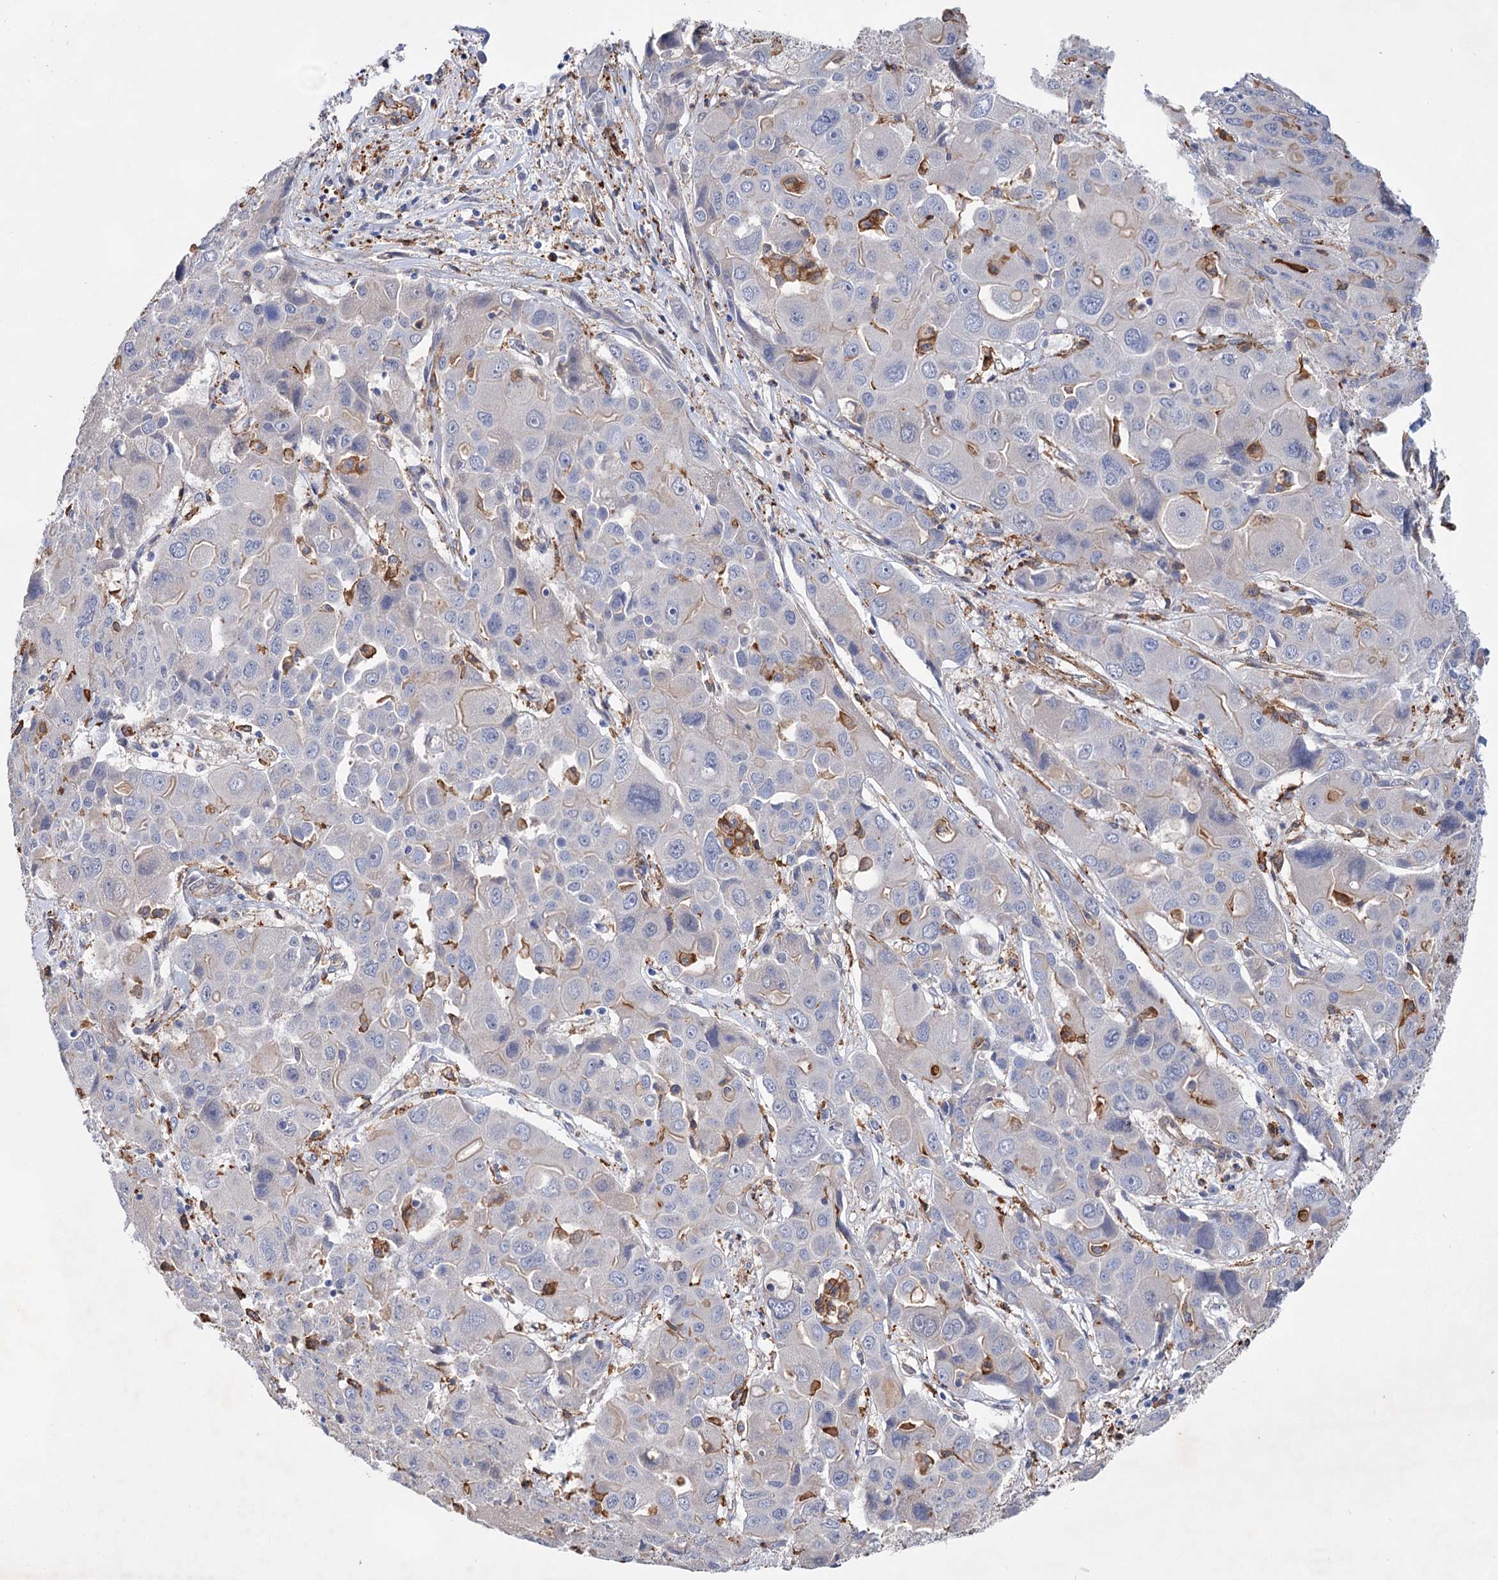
{"staining": {"intensity": "negative", "quantity": "none", "location": "none"}, "tissue": "liver cancer", "cell_type": "Tumor cells", "image_type": "cancer", "snomed": [{"axis": "morphology", "description": "Cholangiocarcinoma"}, {"axis": "topography", "description": "Liver"}], "caption": "Liver cholangiocarcinoma was stained to show a protein in brown. There is no significant staining in tumor cells. Nuclei are stained in blue.", "gene": "TMTC3", "patient": {"sex": "male", "age": 67}}